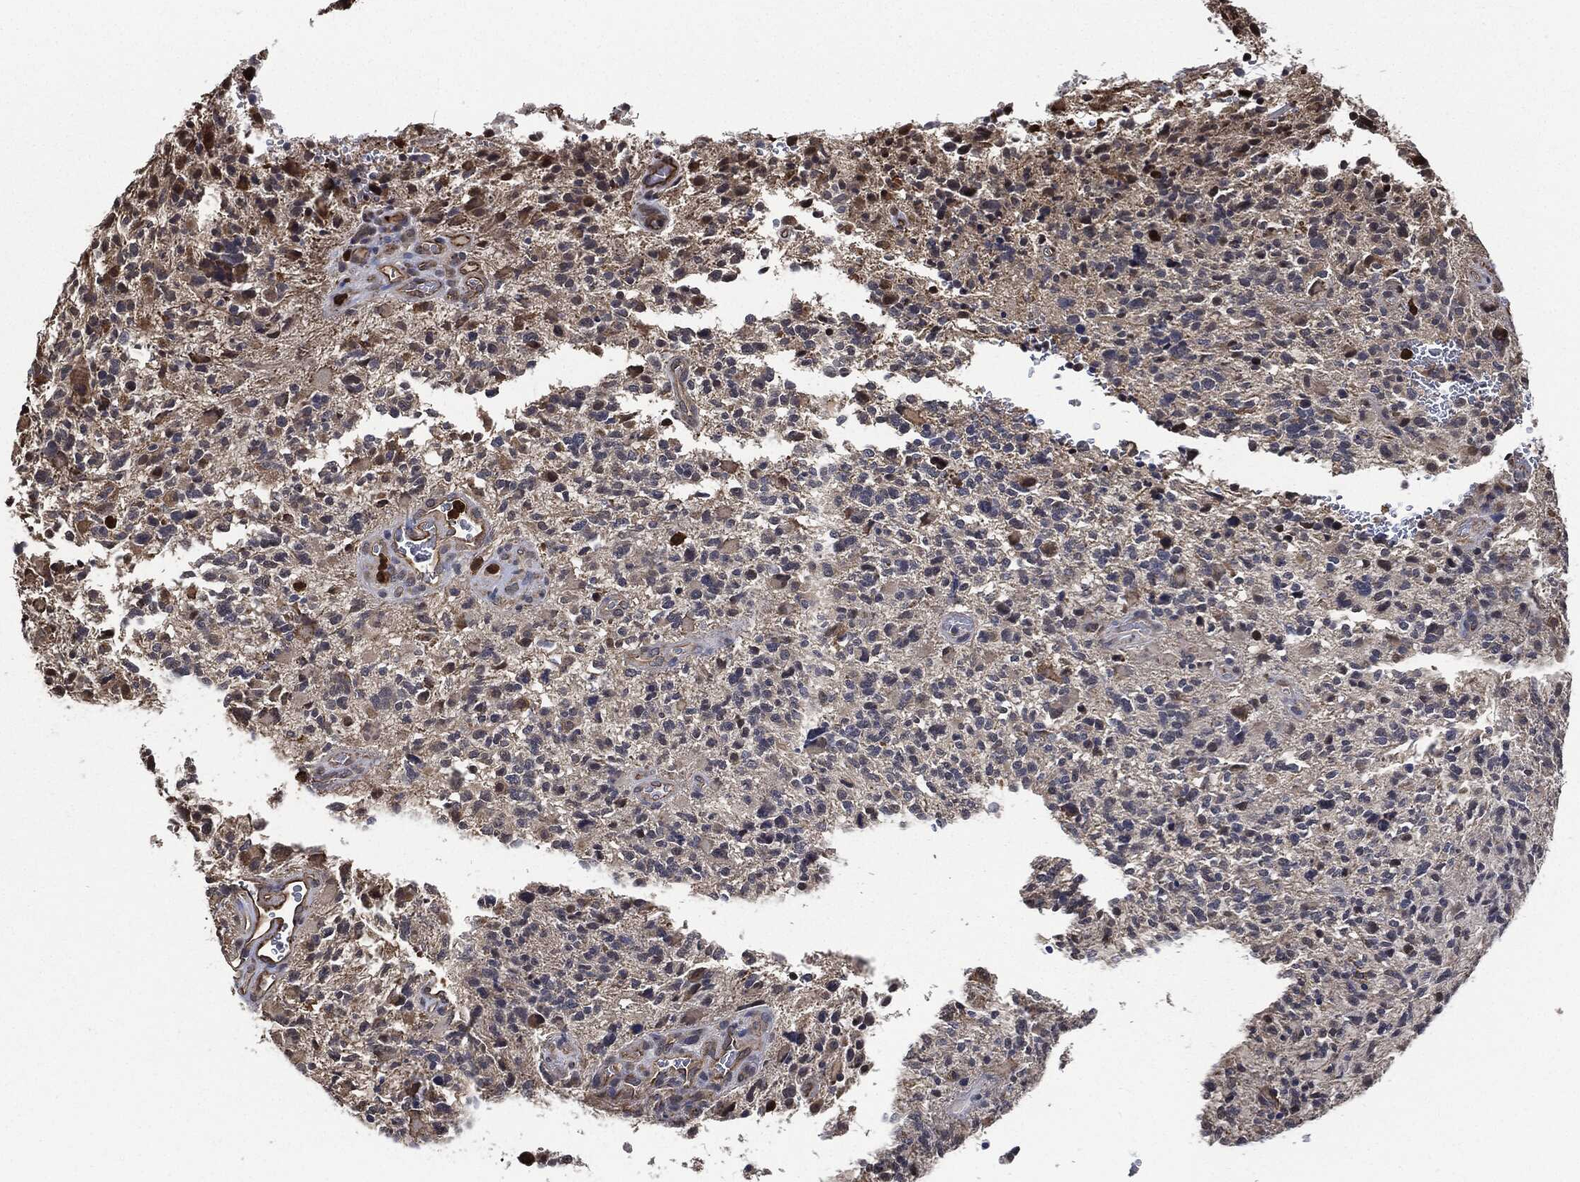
{"staining": {"intensity": "negative", "quantity": "none", "location": "none"}, "tissue": "glioma", "cell_type": "Tumor cells", "image_type": "cancer", "snomed": [{"axis": "morphology", "description": "Glioma, malignant, High grade"}, {"axis": "topography", "description": "Brain"}], "caption": "The histopathology image displays no significant expression in tumor cells of malignant glioma (high-grade).", "gene": "S100A9", "patient": {"sex": "female", "age": 71}}